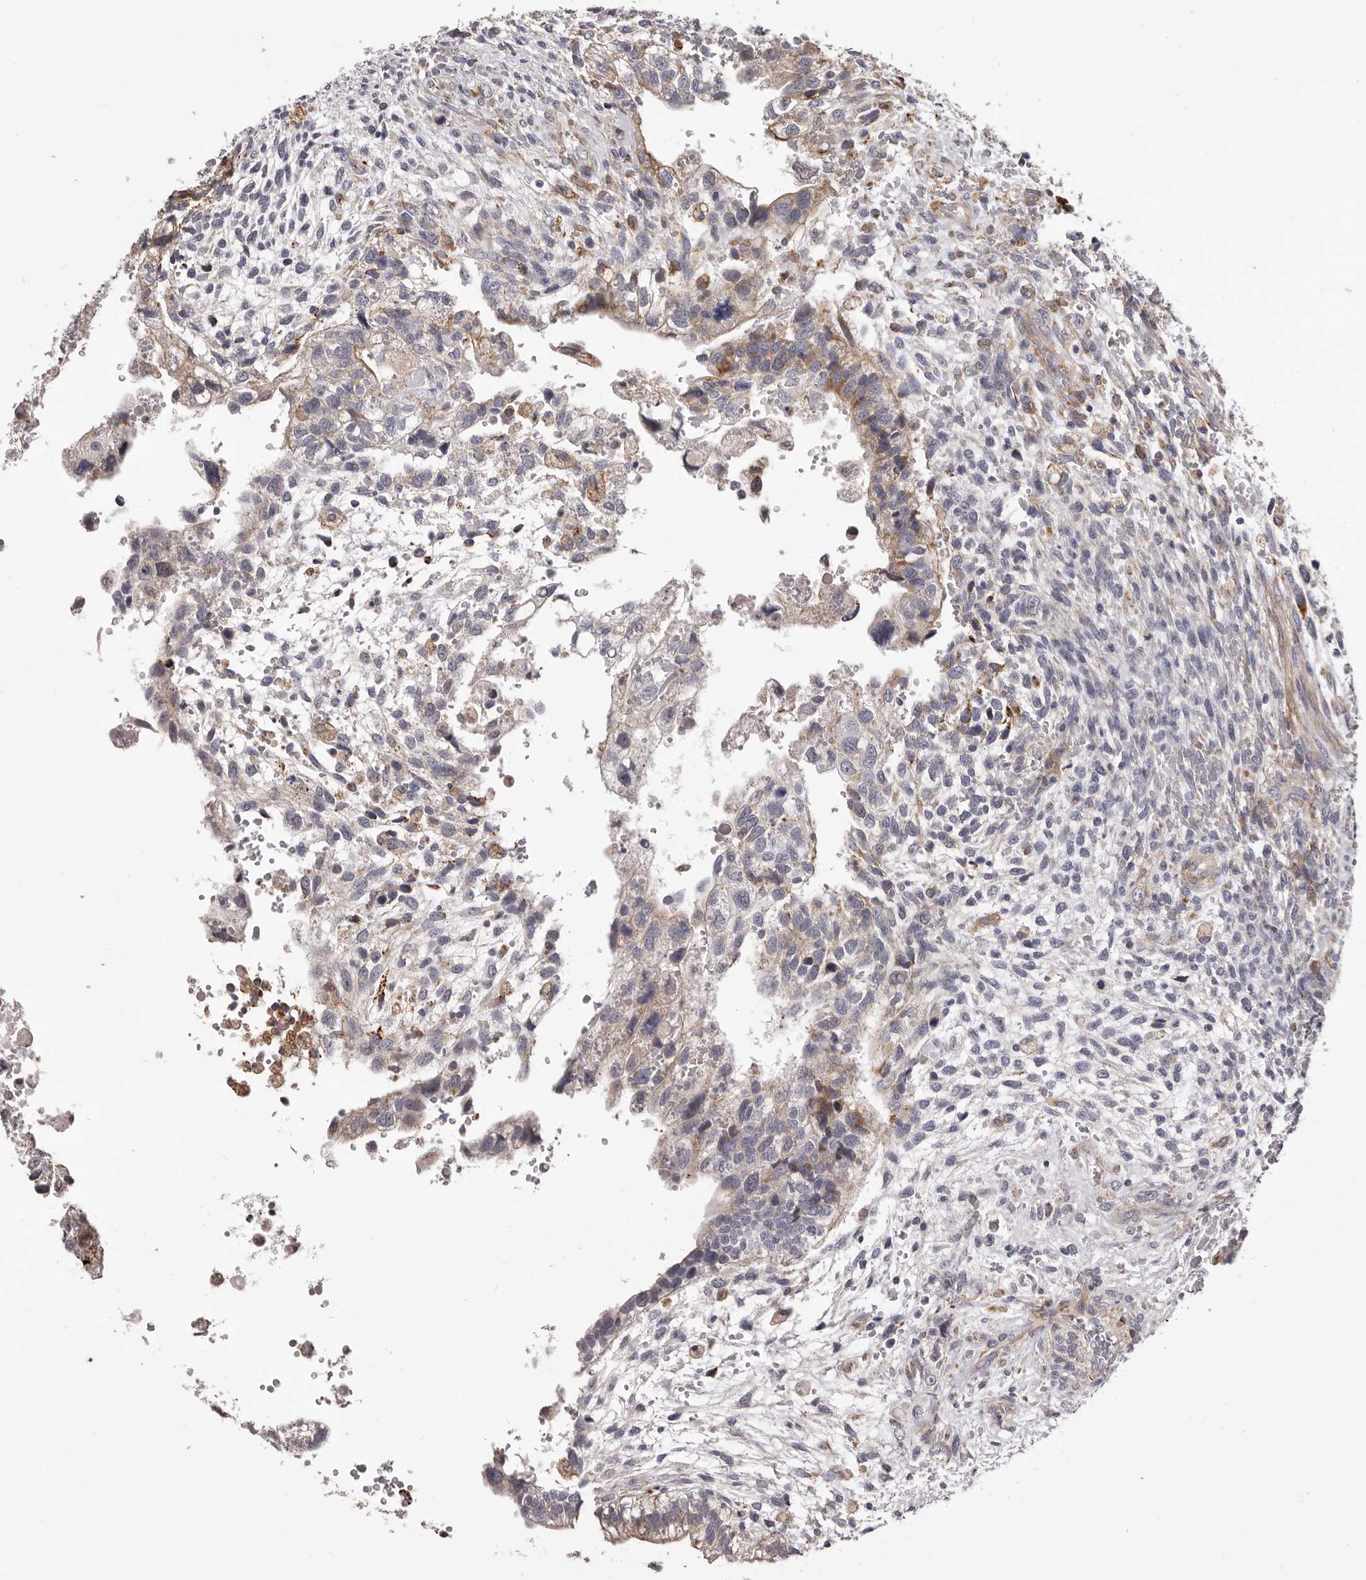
{"staining": {"intensity": "weak", "quantity": "<25%", "location": "cytoplasmic/membranous"}, "tissue": "testis cancer", "cell_type": "Tumor cells", "image_type": "cancer", "snomed": [{"axis": "morphology", "description": "Carcinoma, Embryonal, NOS"}, {"axis": "topography", "description": "Testis"}], "caption": "Immunohistochemistry (IHC) image of testis cancer stained for a protein (brown), which demonstrates no positivity in tumor cells. The staining was performed using DAB (3,3'-diaminobenzidine) to visualize the protein expression in brown, while the nuclei were stained in blue with hematoxylin (Magnification: 20x).", "gene": "ALPK1", "patient": {"sex": "male", "age": 37}}